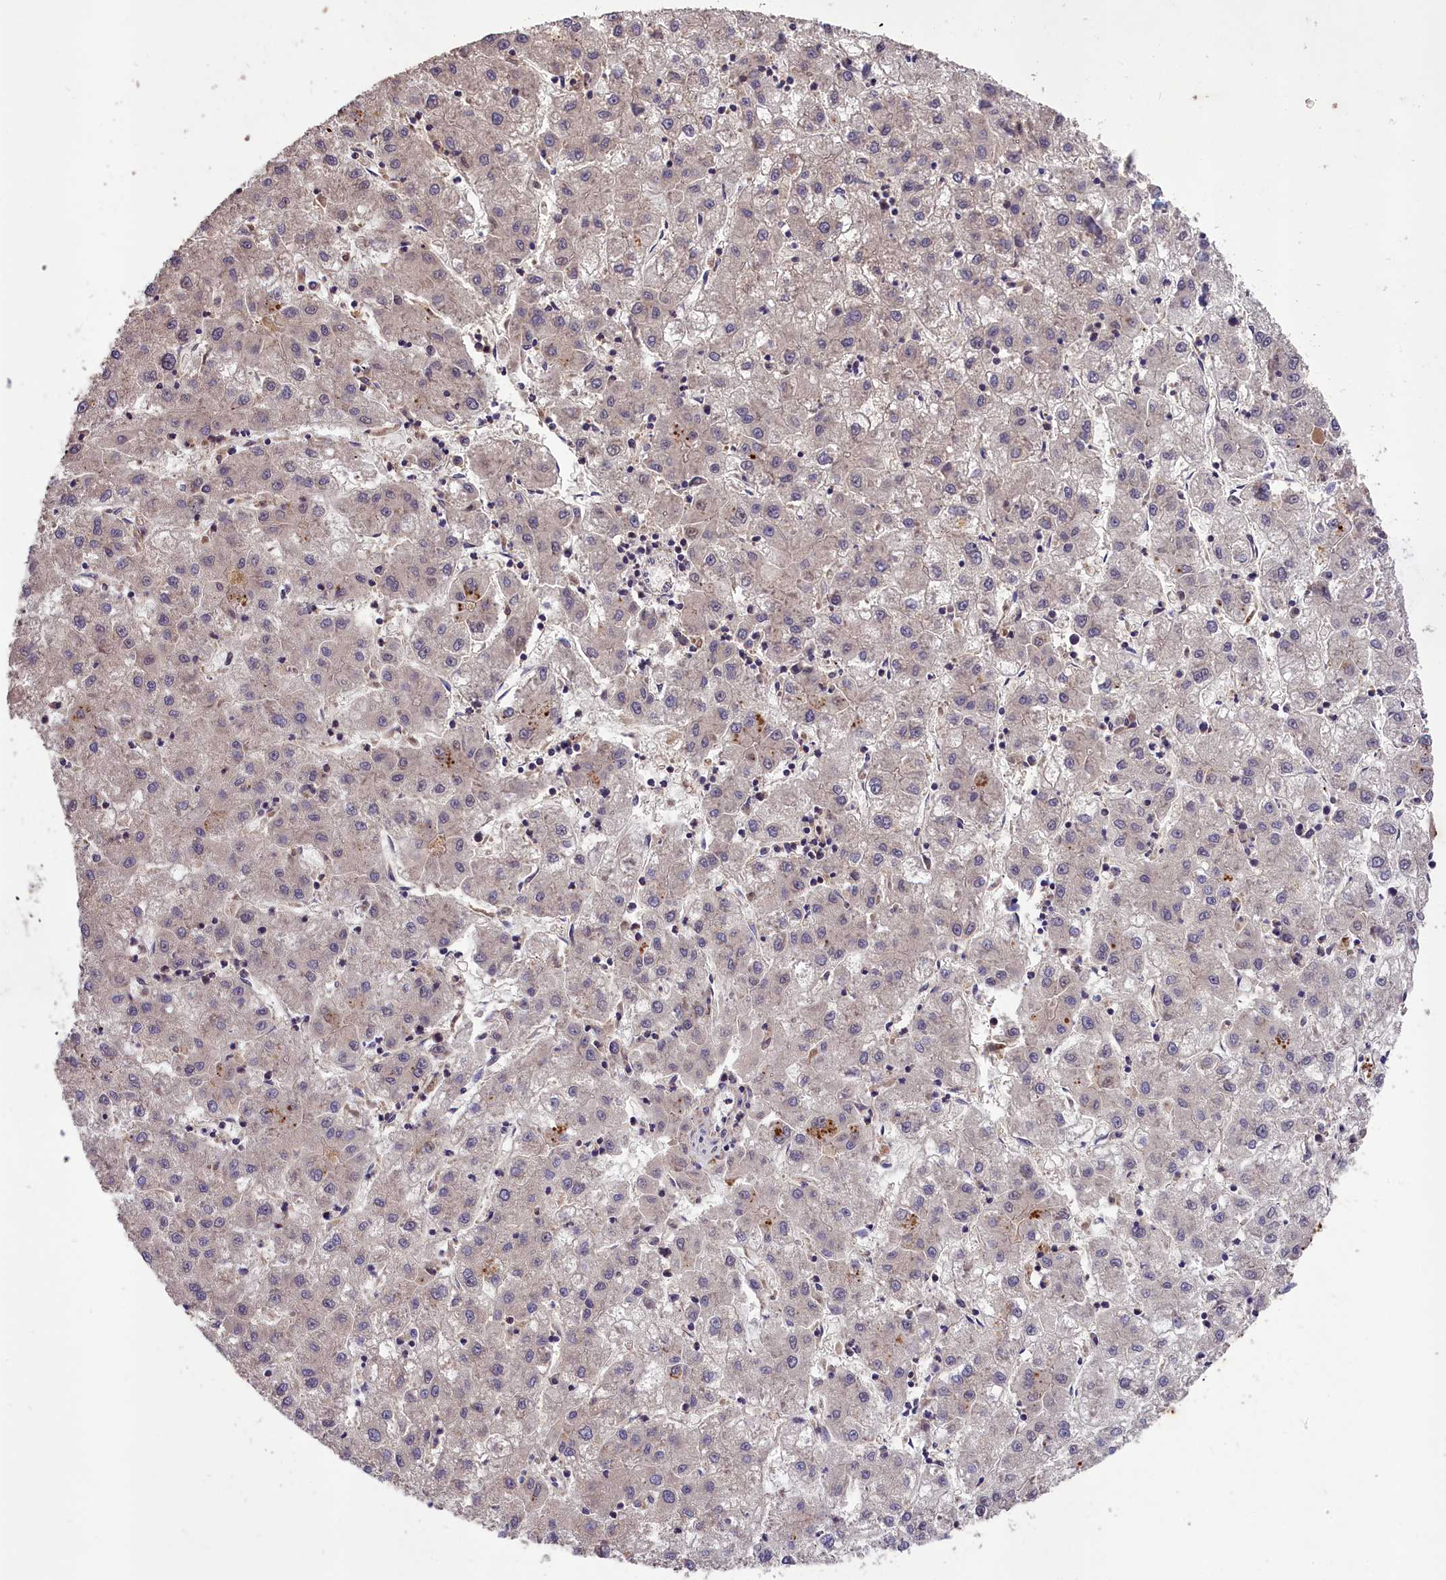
{"staining": {"intensity": "negative", "quantity": "none", "location": "none"}, "tissue": "liver cancer", "cell_type": "Tumor cells", "image_type": "cancer", "snomed": [{"axis": "morphology", "description": "Carcinoma, Hepatocellular, NOS"}, {"axis": "topography", "description": "Liver"}], "caption": "The immunohistochemistry histopathology image has no significant staining in tumor cells of liver cancer (hepatocellular carcinoma) tissue.", "gene": "DNAJB9", "patient": {"sex": "male", "age": 72}}